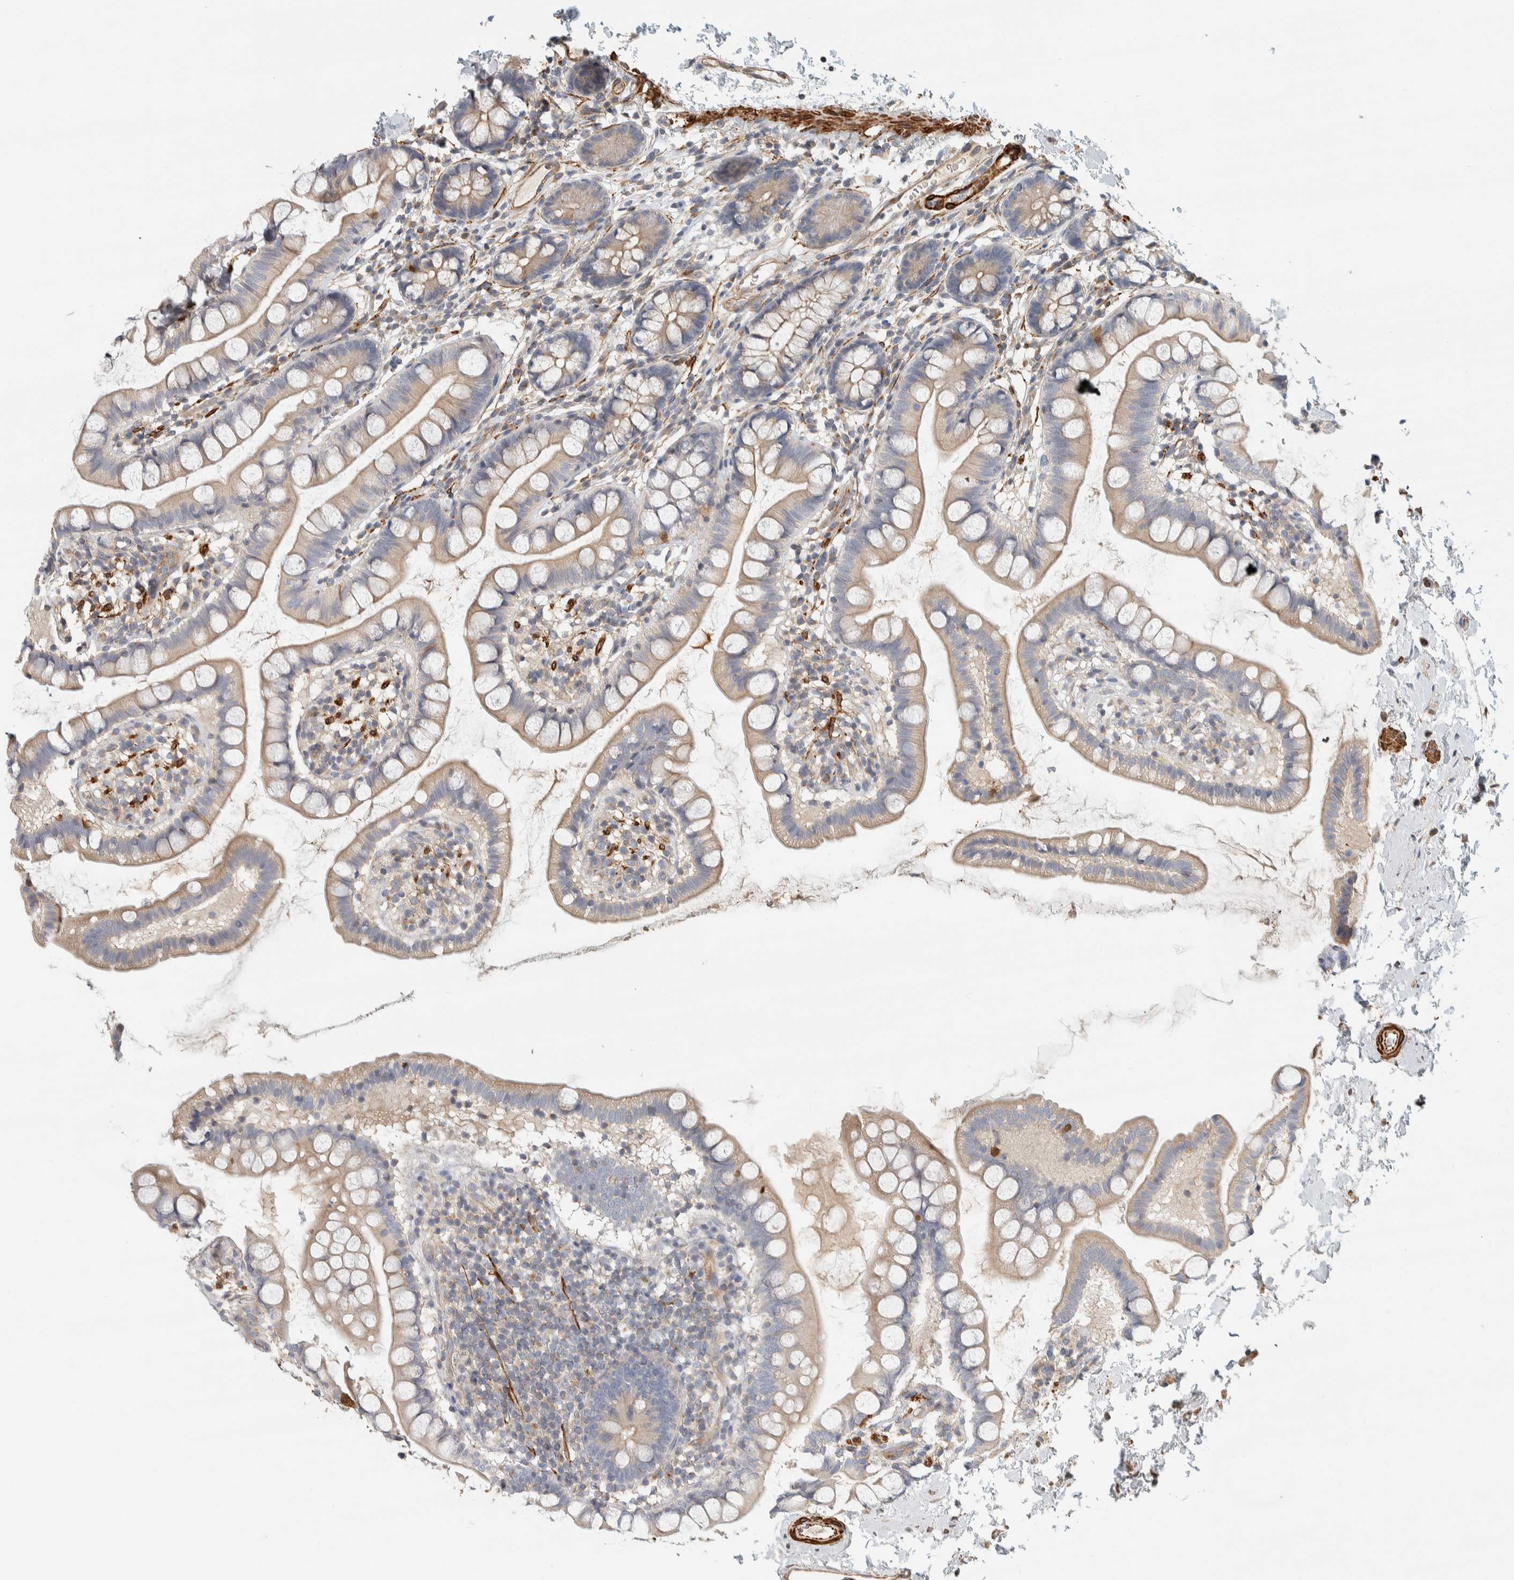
{"staining": {"intensity": "moderate", "quantity": ">75%", "location": "cytoplasmic/membranous"}, "tissue": "small intestine", "cell_type": "Glandular cells", "image_type": "normal", "snomed": [{"axis": "morphology", "description": "Normal tissue, NOS"}, {"axis": "topography", "description": "Small intestine"}], "caption": "Immunohistochemistry of normal human small intestine exhibits medium levels of moderate cytoplasmic/membranous expression in about >75% of glandular cells. Ihc stains the protein in brown and the nuclei are stained blue.", "gene": "CDR2", "patient": {"sex": "female", "age": 84}}